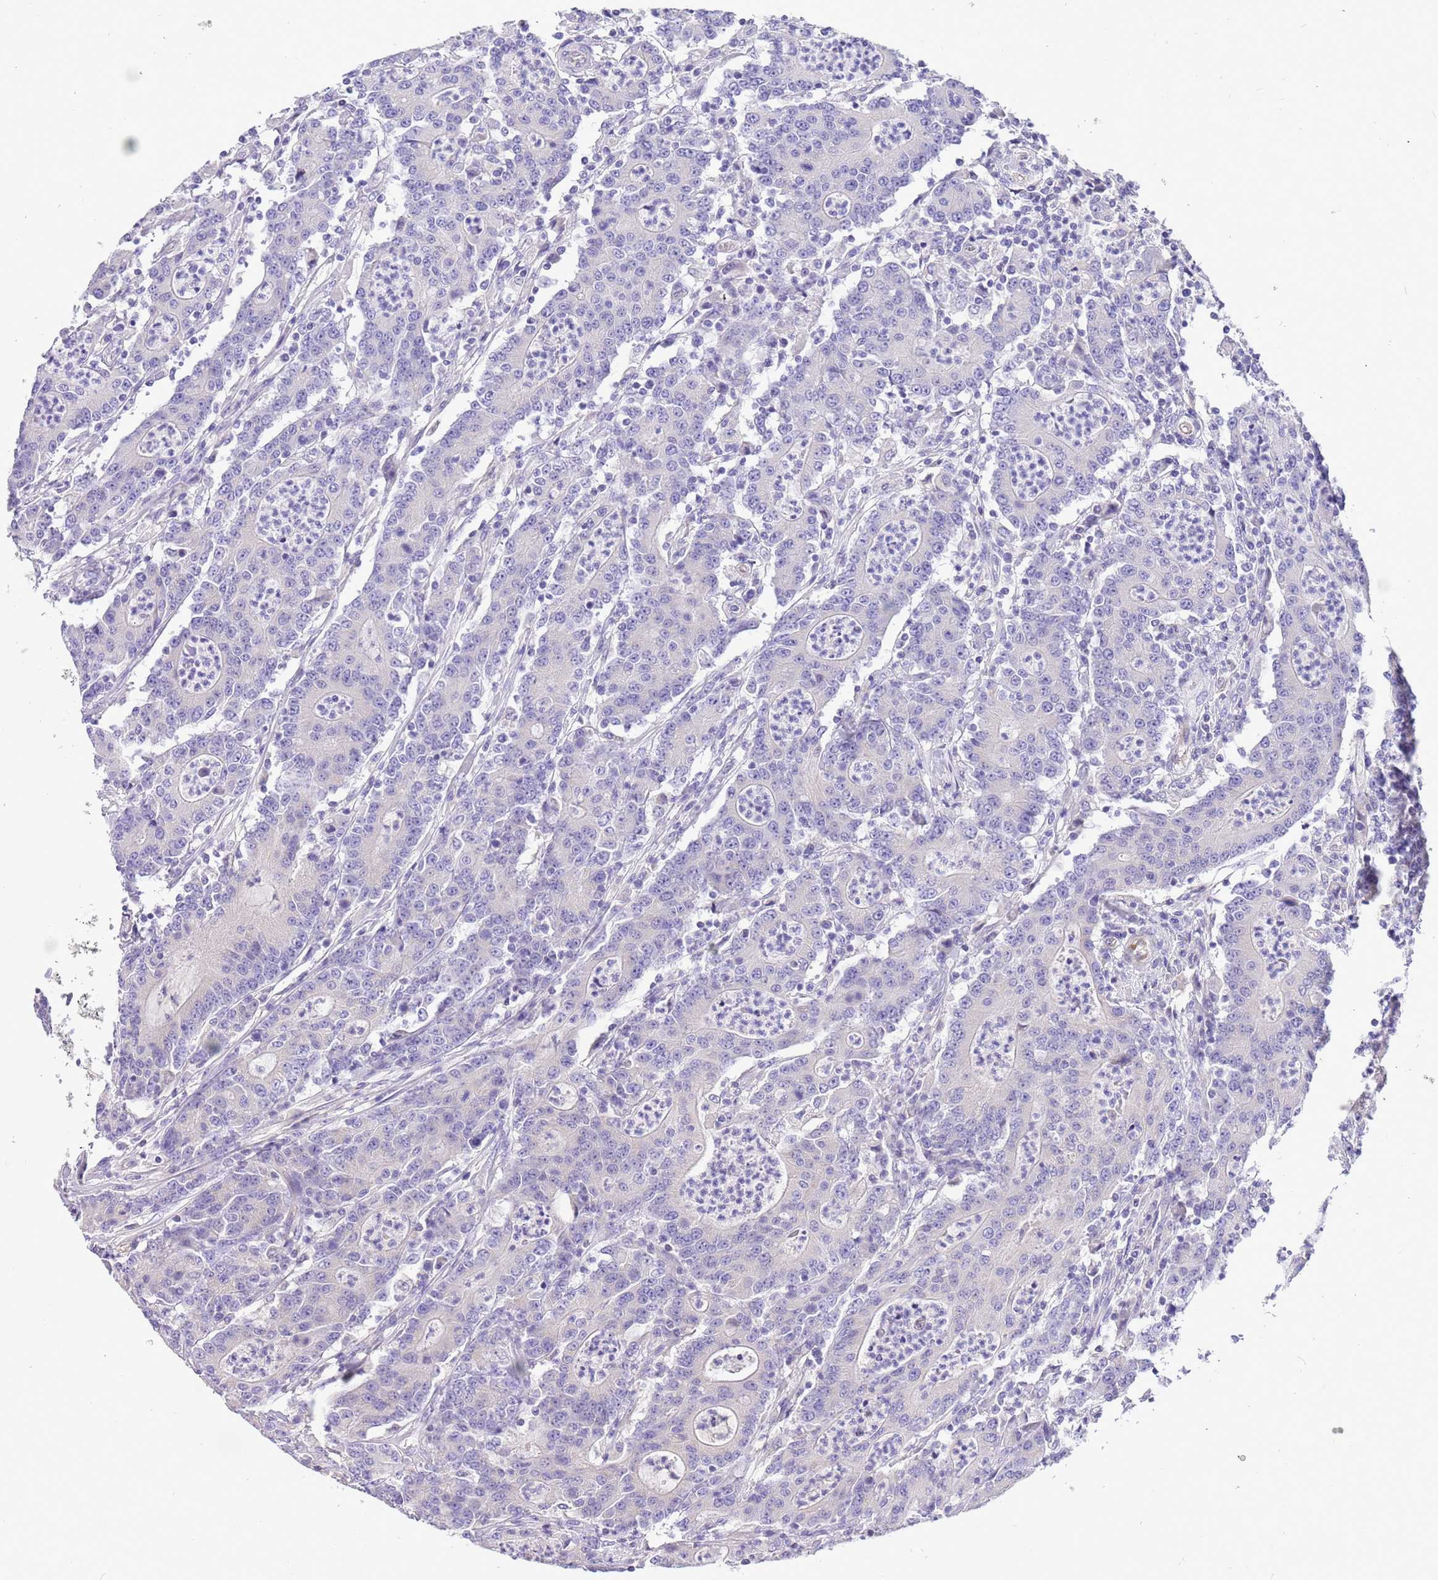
{"staining": {"intensity": "negative", "quantity": "none", "location": "none"}, "tissue": "colorectal cancer", "cell_type": "Tumor cells", "image_type": "cancer", "snomed": [{"axis": "morphology", "description": "Adenocarcinoma, NOS"}, {"axis": "topography", "description": "Colon"}], "caption": "Tumor cells show no significant expression in colorectal adenocarcinoma.", "gene": "GLCE", "patient": {"sex": "male", "age": 83}}